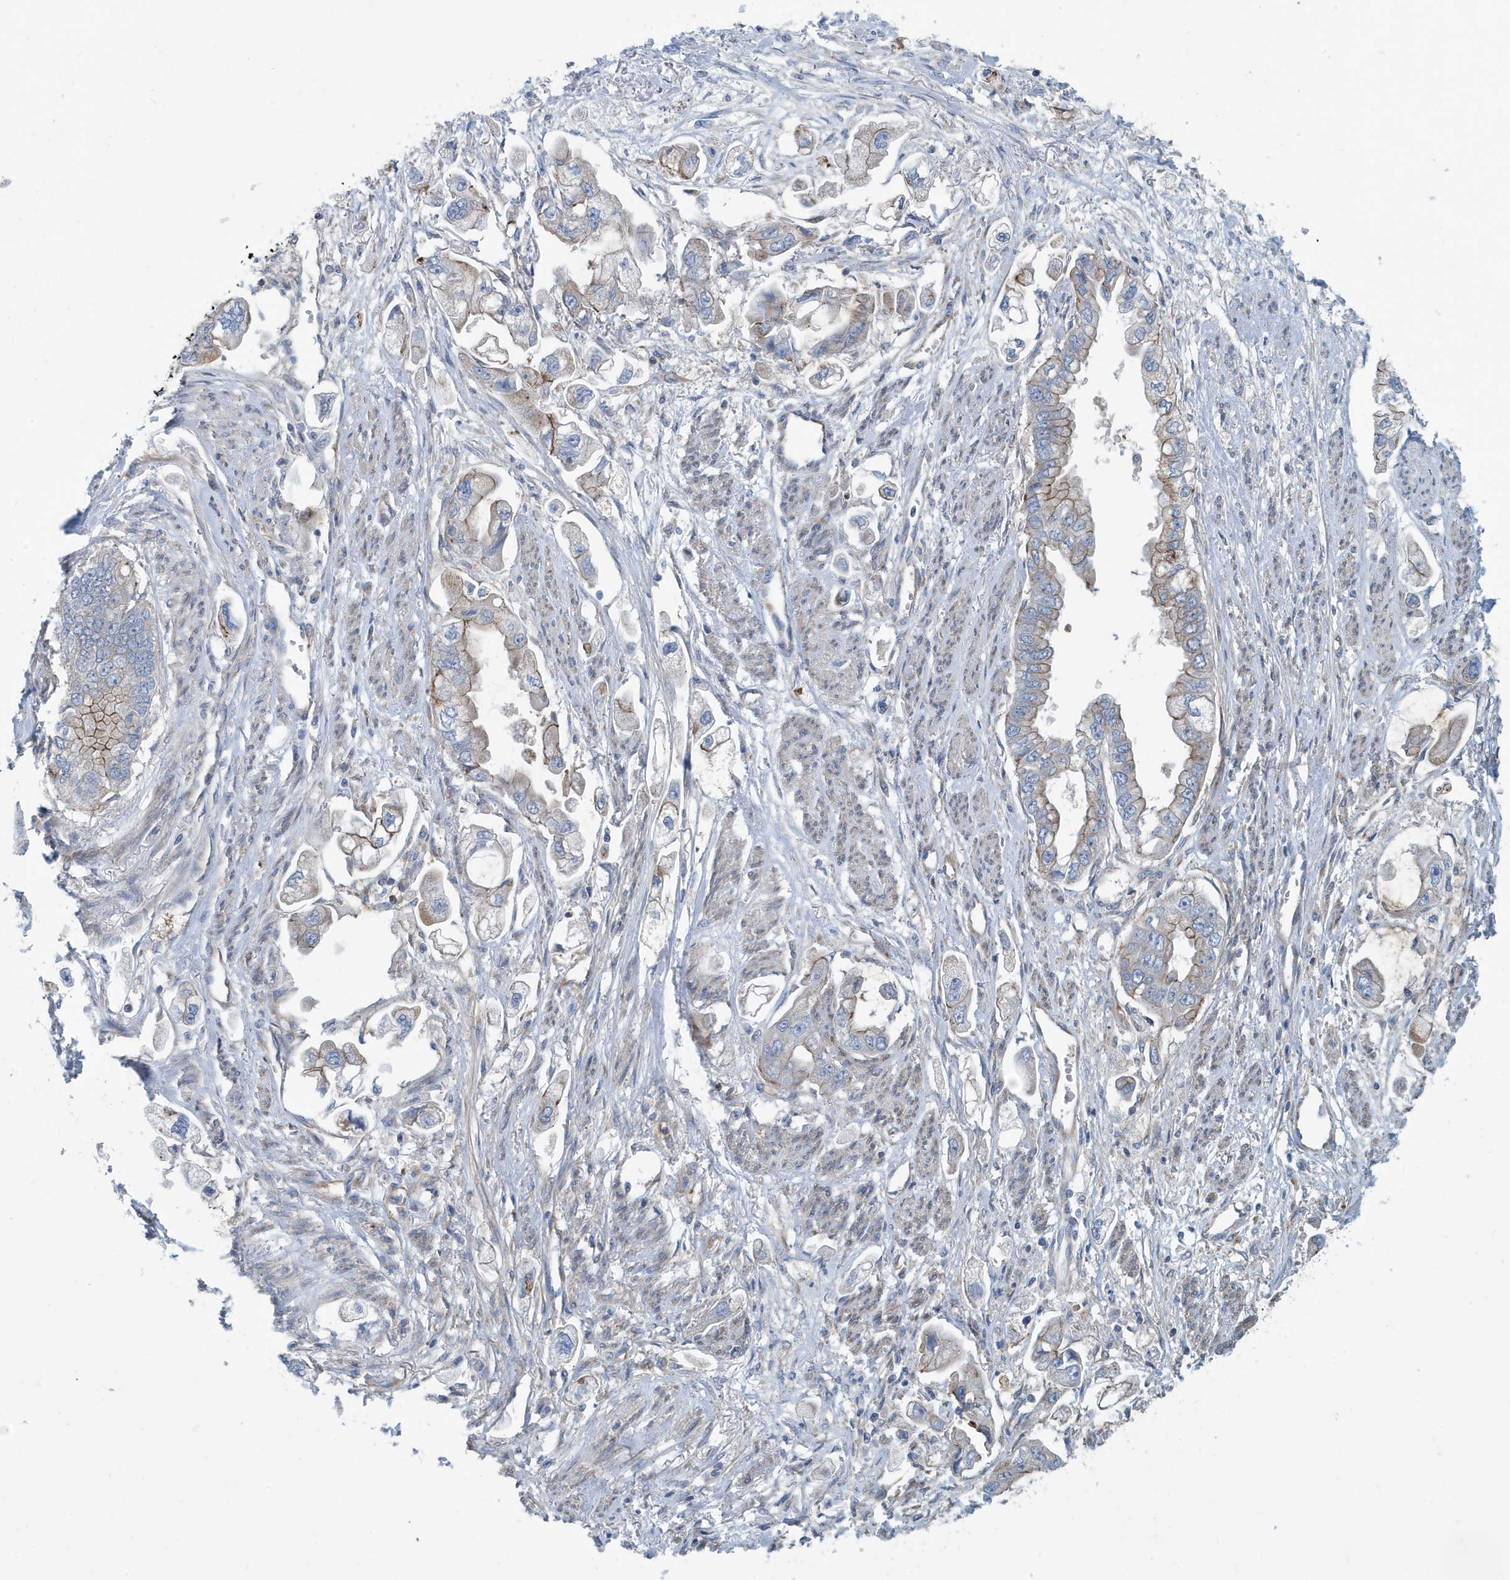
{"staining": {"intensity": "weak", "quantity": "<25%", "location": "cytoplasmic/membranous"}, "tissue": "stomach cancer", "cell_type": "Tumor cells", "image_type": "cancer", "snomed": [{"axis": "morphology", "description": "Adenocarcinoma, NOS"}, {"axis": "topography", "description": "Stomach"}], "caption": "There is no significant staining in tumor cells of stomach cancer. (DAB immunohistochemistry, high magnification).", "gene": "PPM1M", "patient": {"sex": "male", "age": 62}}